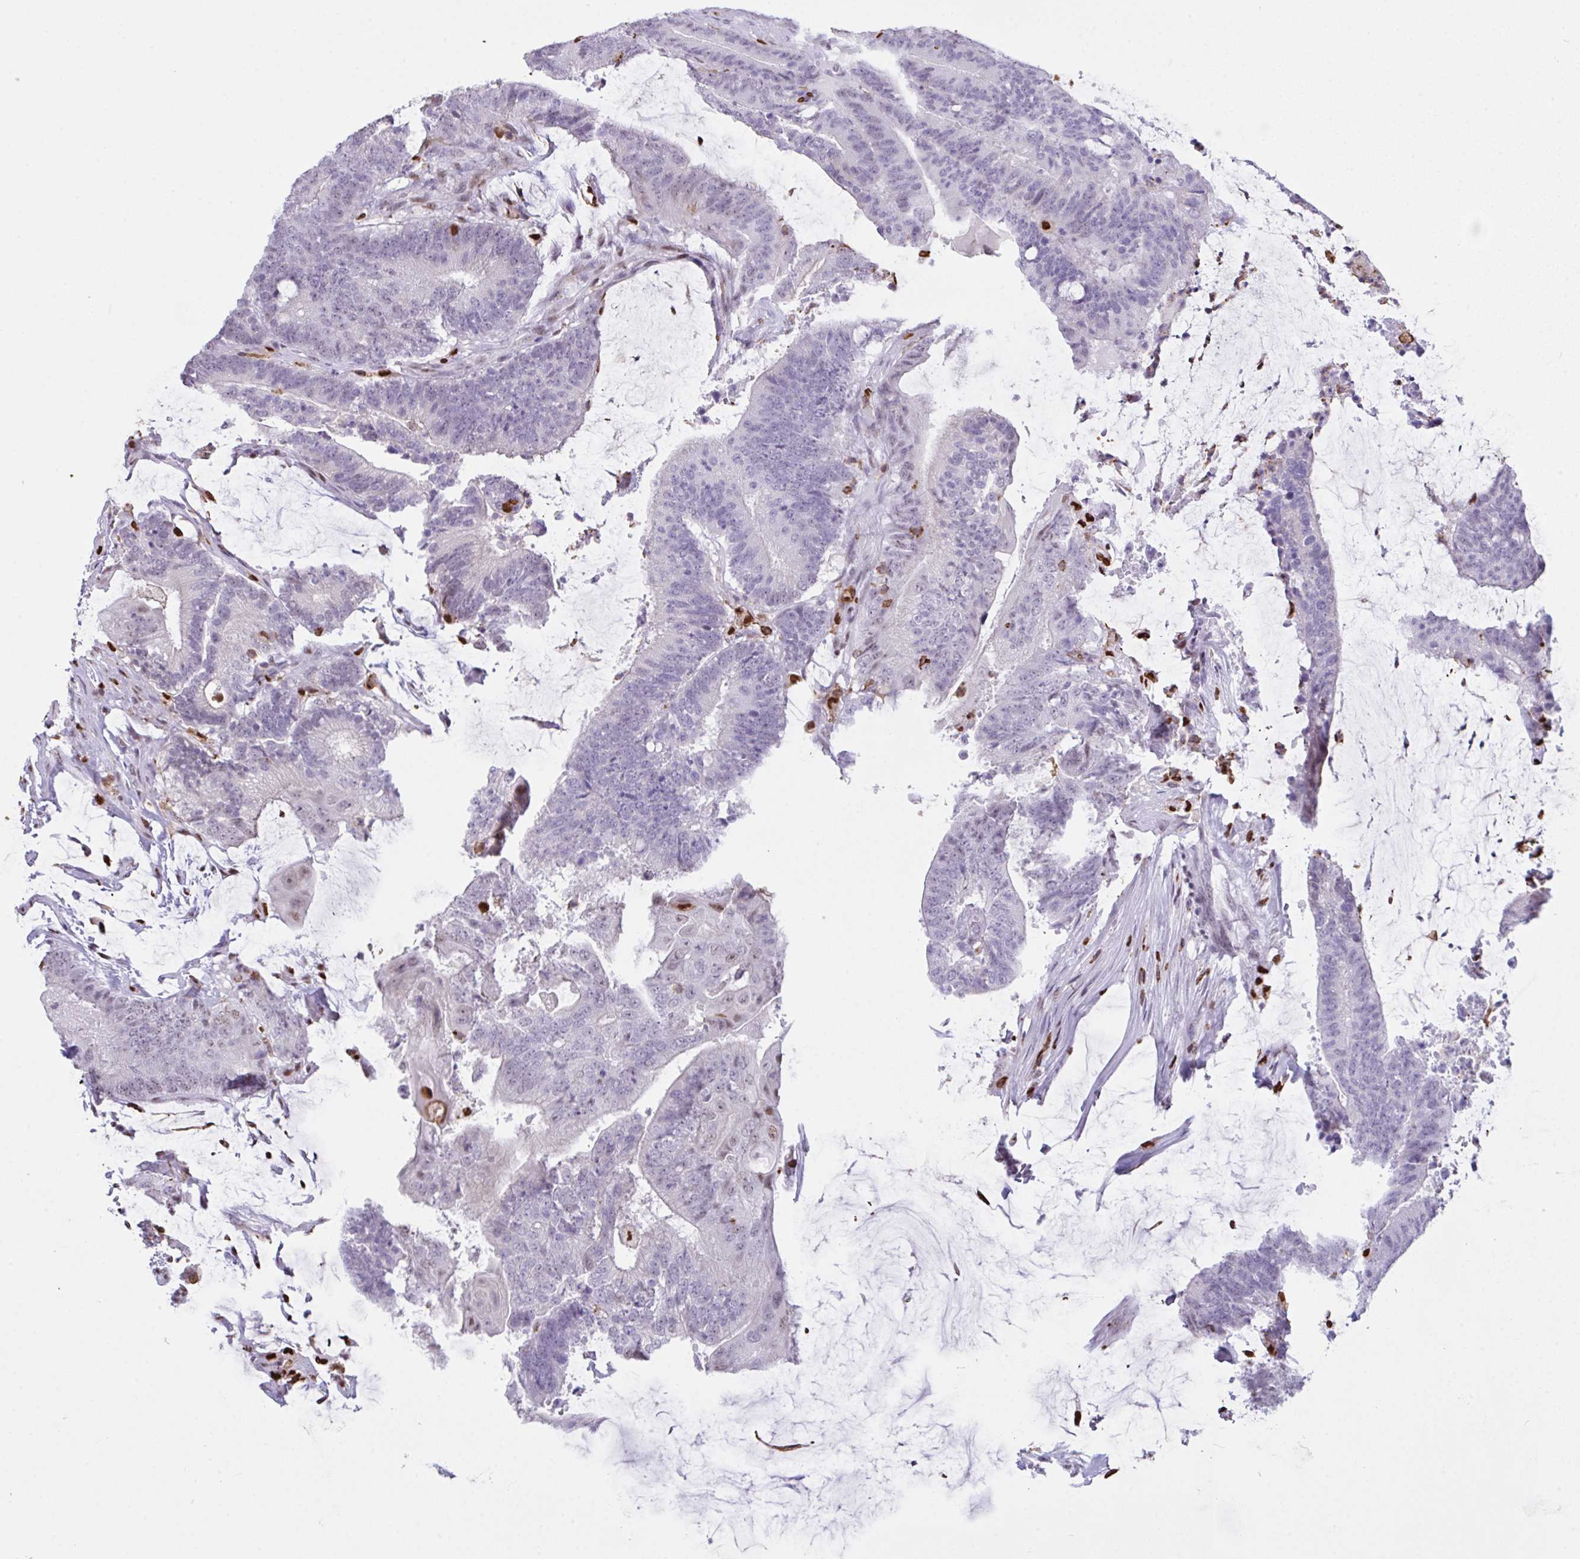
{"staining": {"intensity": "moderate", "quantity": "<25%", "location": "nuclear"}, "tissue": "colorectal cancer", "cell_type": "Tumor cells", "image_type": "cancer", "snomed": [{"axis": "morphology", "description": "Adenocarcinoma, NOS"}, {"axis": "topography", "description": "Colon"}], "caption": "Protein expression analysis of colorectal adenocarcinoma shows moderate nuclear staining in approximately <25% of tumor cells.", "gene": "BTBD10", "patient": {"sex": "female", "age": 43}}